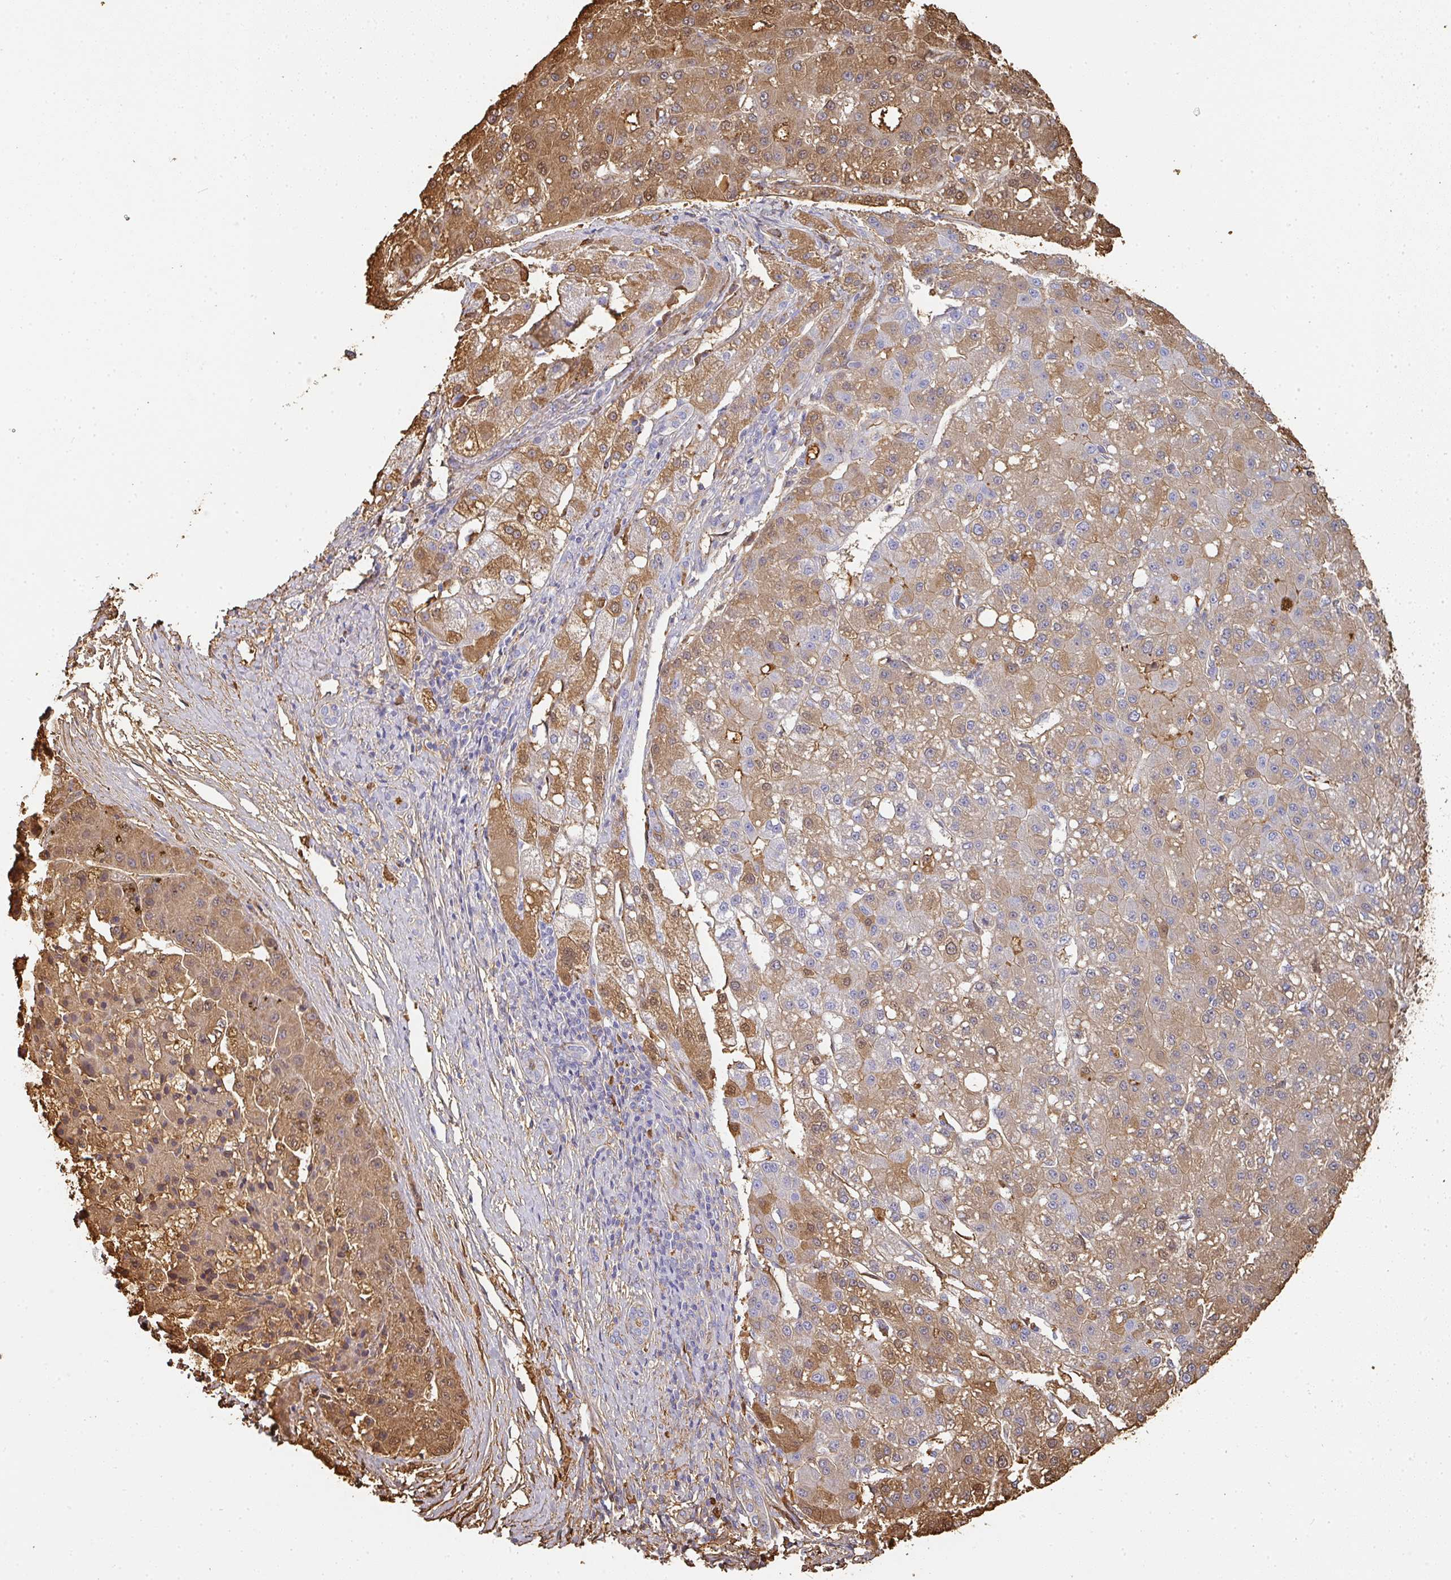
{"staining": {"intensity": "moderate", "quantity": "25%-75%", "location": "cytoplasmic/membranous,nuclear"}, "tissue": "liver cancer", "cell_type": "Tumor cells", "image_type": "cancer", "snomed": [{"axis": "morphology", "description": "Carcinoma, Hepatocellular, NOS"}, {"axis": "topography", "description": "Liver"}], "caption": "Immunohistochemical staining of human liver cancer (hepatocellular carcinoma) shows medium levels of moderate cytoplasmic/membranous and nuclear expression in approximately 25%-75% of tumor cells.", "gene": "ALB", "patient": {"sex": "male", "age": 67}}